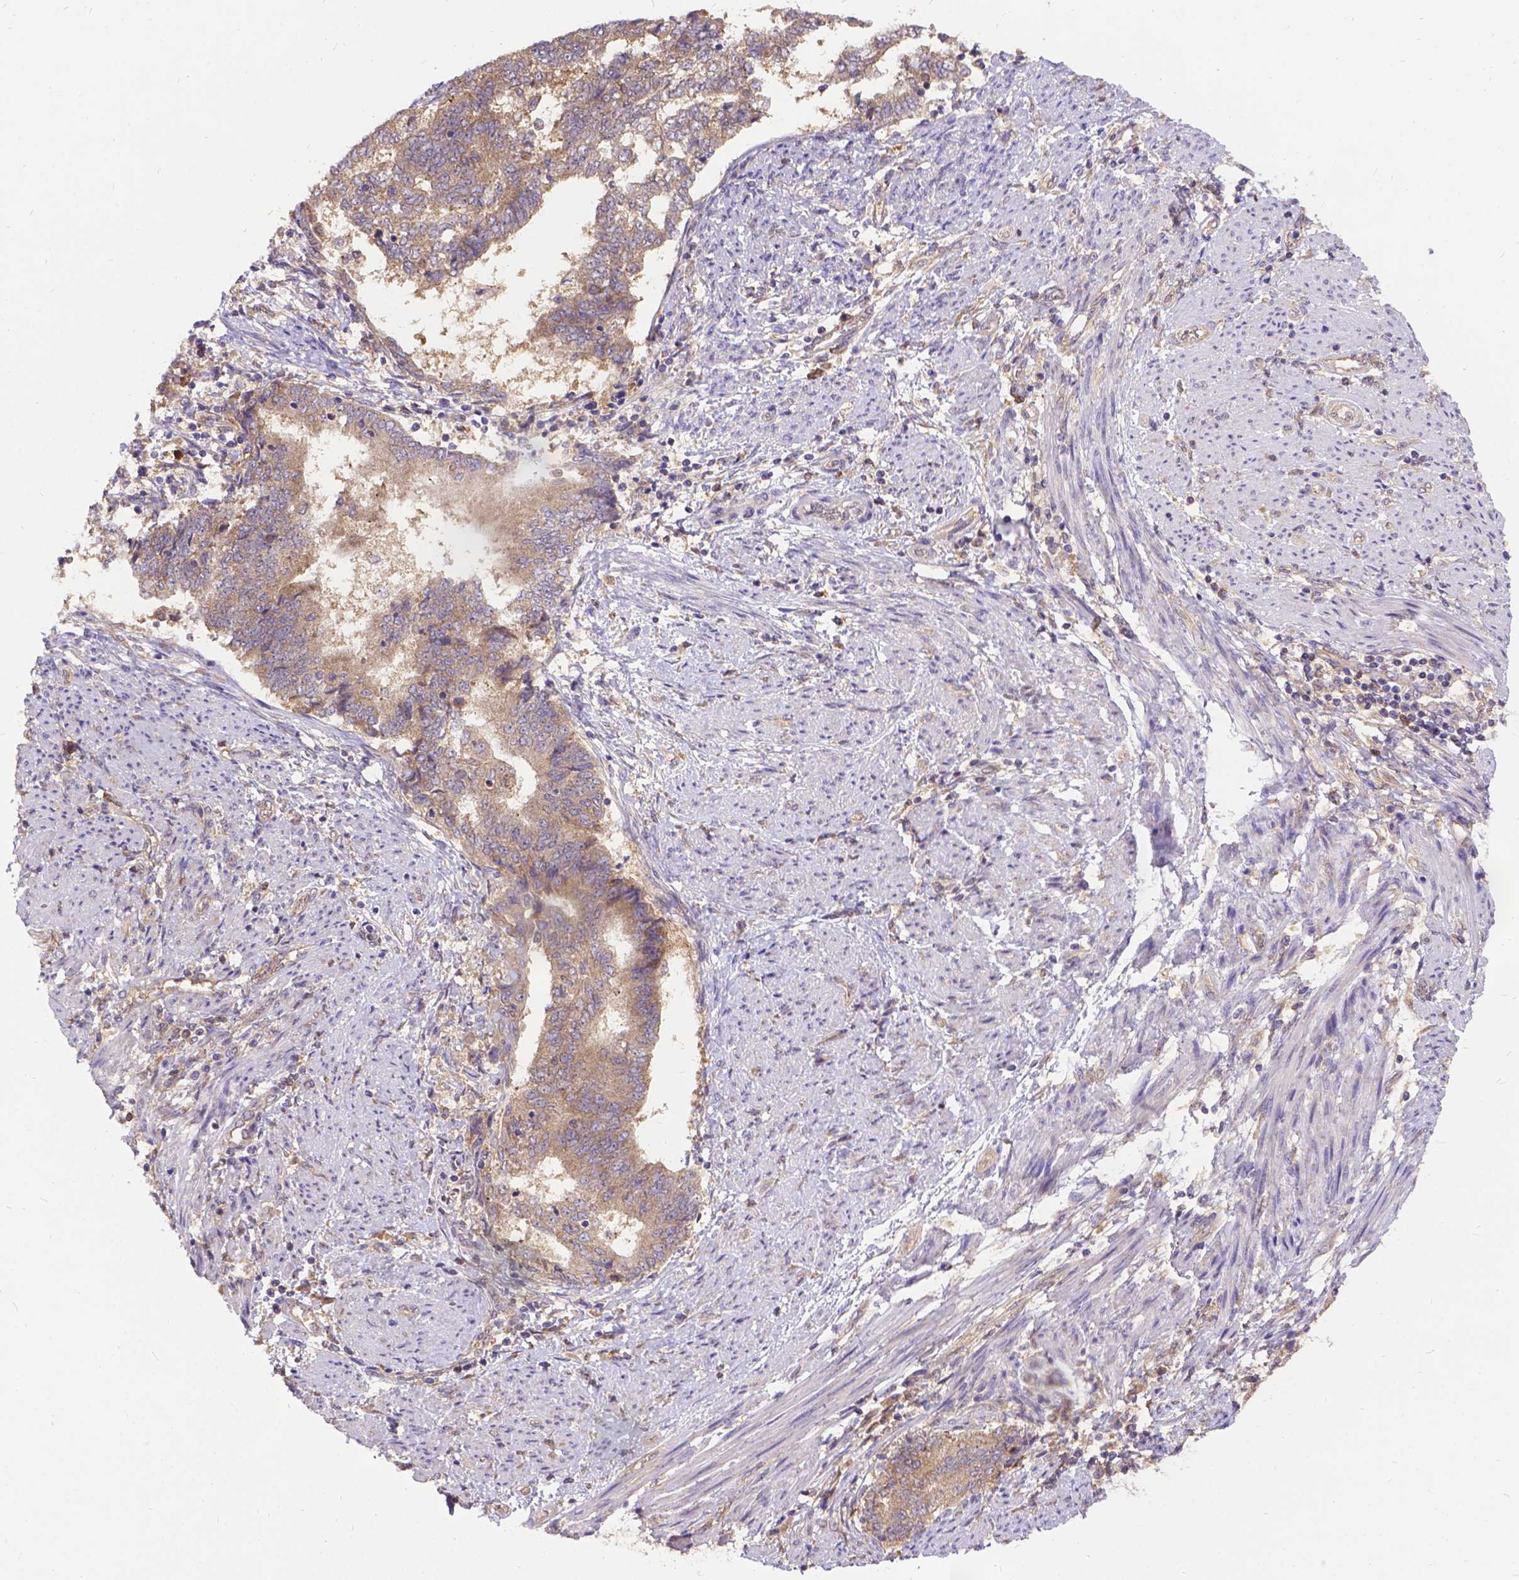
{"staining": {"intensity": "weak", "quantity": ">75%", "location": "cytoplasmic/membranous"}, "tissue": "endometrial cancer", "cell_type": "Tumor cells", "image_type": "cancer", "snomed": [{"axis": "morphology", "description": "Adenocarcinoma, NOS"}, {"axis": "topography", "description": "Endometrium"}], "caption": "IHC staining of endometrial adenocarcinoma, which reveals low levels of weak cytoplasmic/membranous positivity in about >75% of tumor cells indicating weak cytoplasmic/membranous protein positivity. The staining was performed using DAB (brown) for protein detection and nuclei were counterstained in hematoxylin (blue).", "gene": "DENND6A", "patient": {"sex": "female", "age": 65}}